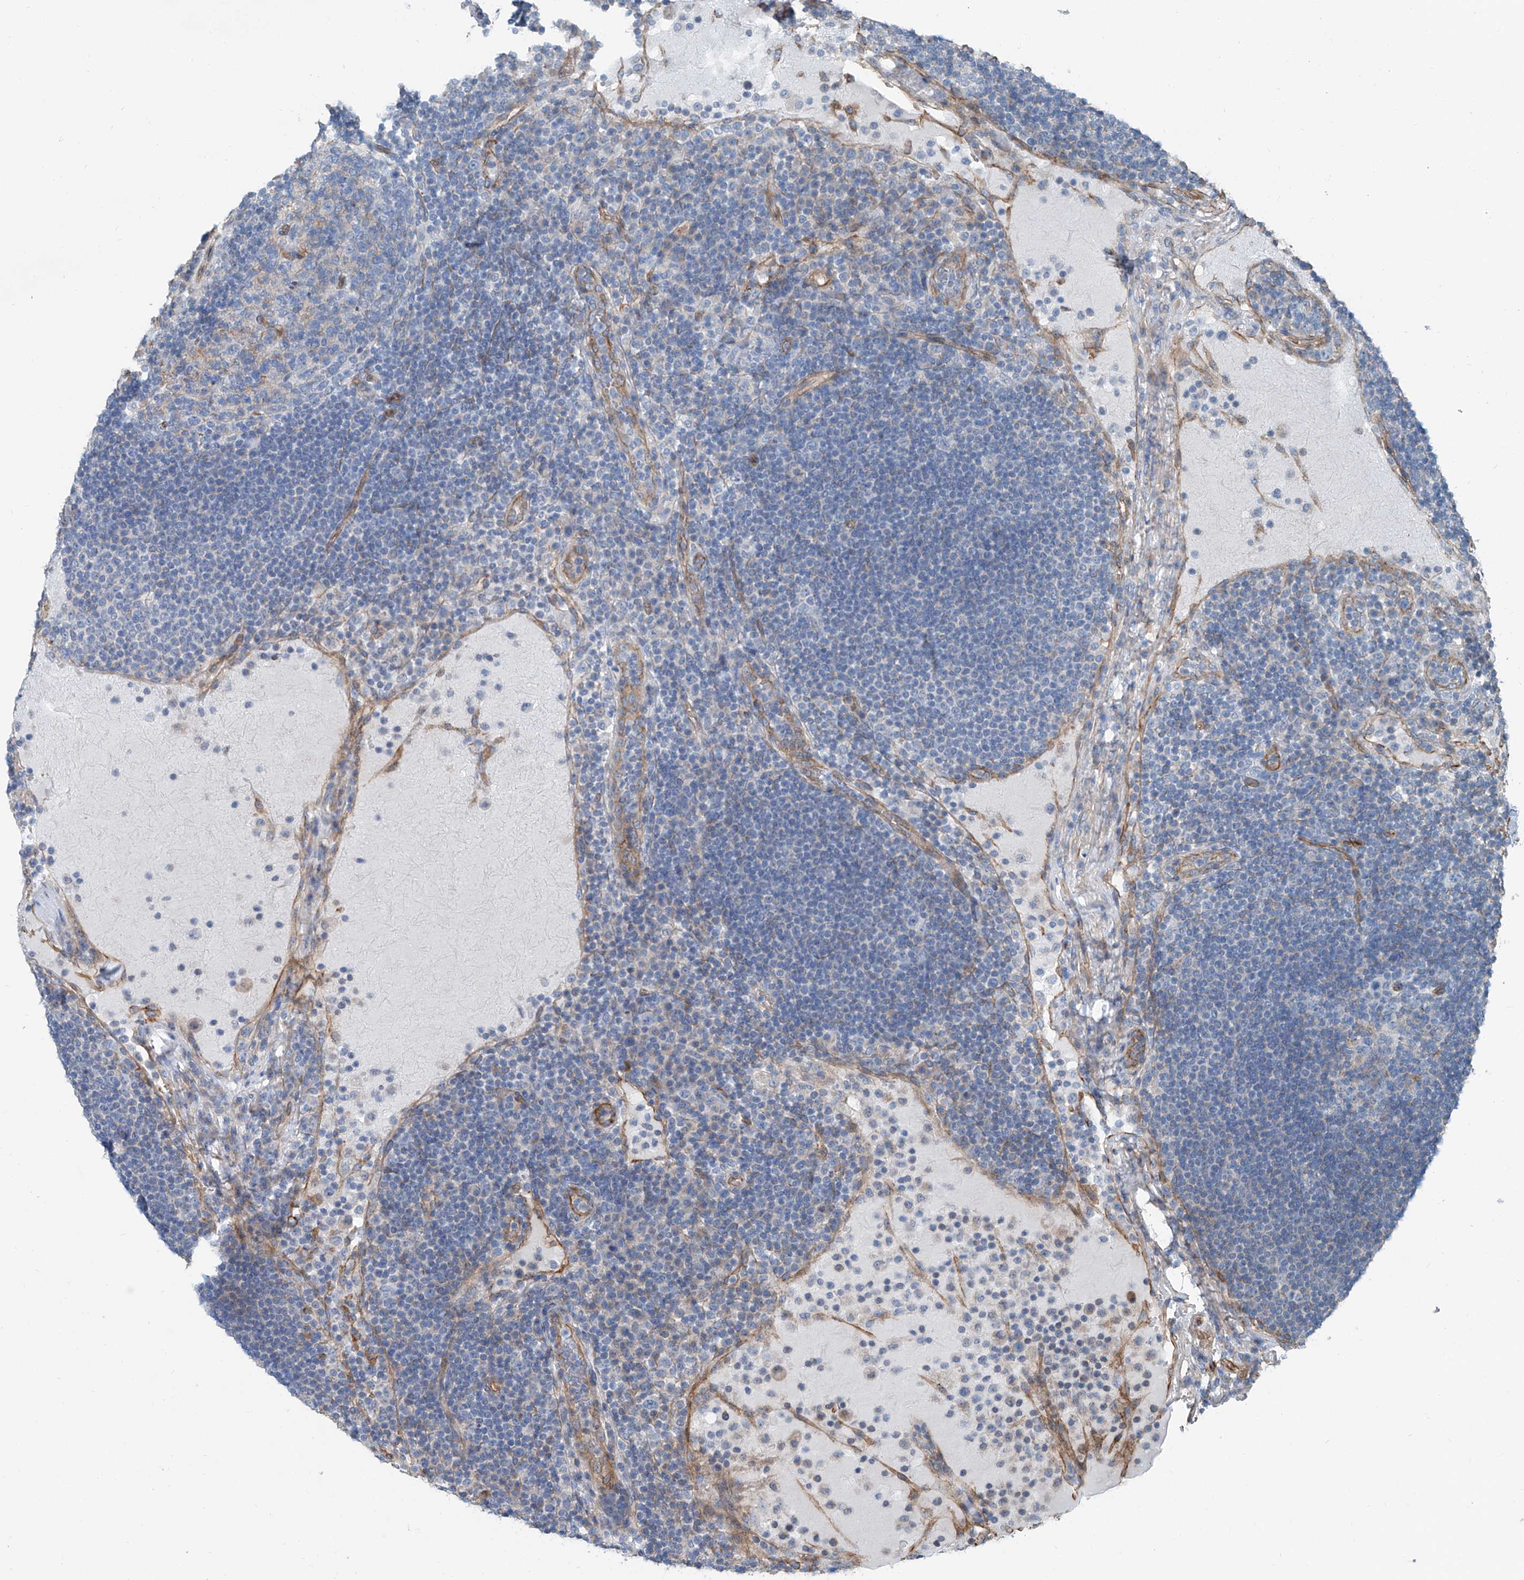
{"staining": {"intensity": "negative", "quantity": "none", "location": "none"}, "tissue": "lymph node", "cell_type": "Germinal center cells", "image_type": "normal", "snomed": [{"axis": "morphology", "description": "Normal tissue, NOS"}, {"axis": "topography", "description": "Lymph node"}], "caption": "Immunohistochemistry histopathology image of unremarkable lymph node: lymph node stained with DAB shows no significant protein staining in germinal center cells. (Stains: DAB (3,3'-diaminobenzidine) immunohistochemistry (IHC) with hematoxylin counter stain, Microscopy: brightfield microscopy at high magnification).", "gene": "THEMIS2", "patient": {"sex": "female", "age": 53}}